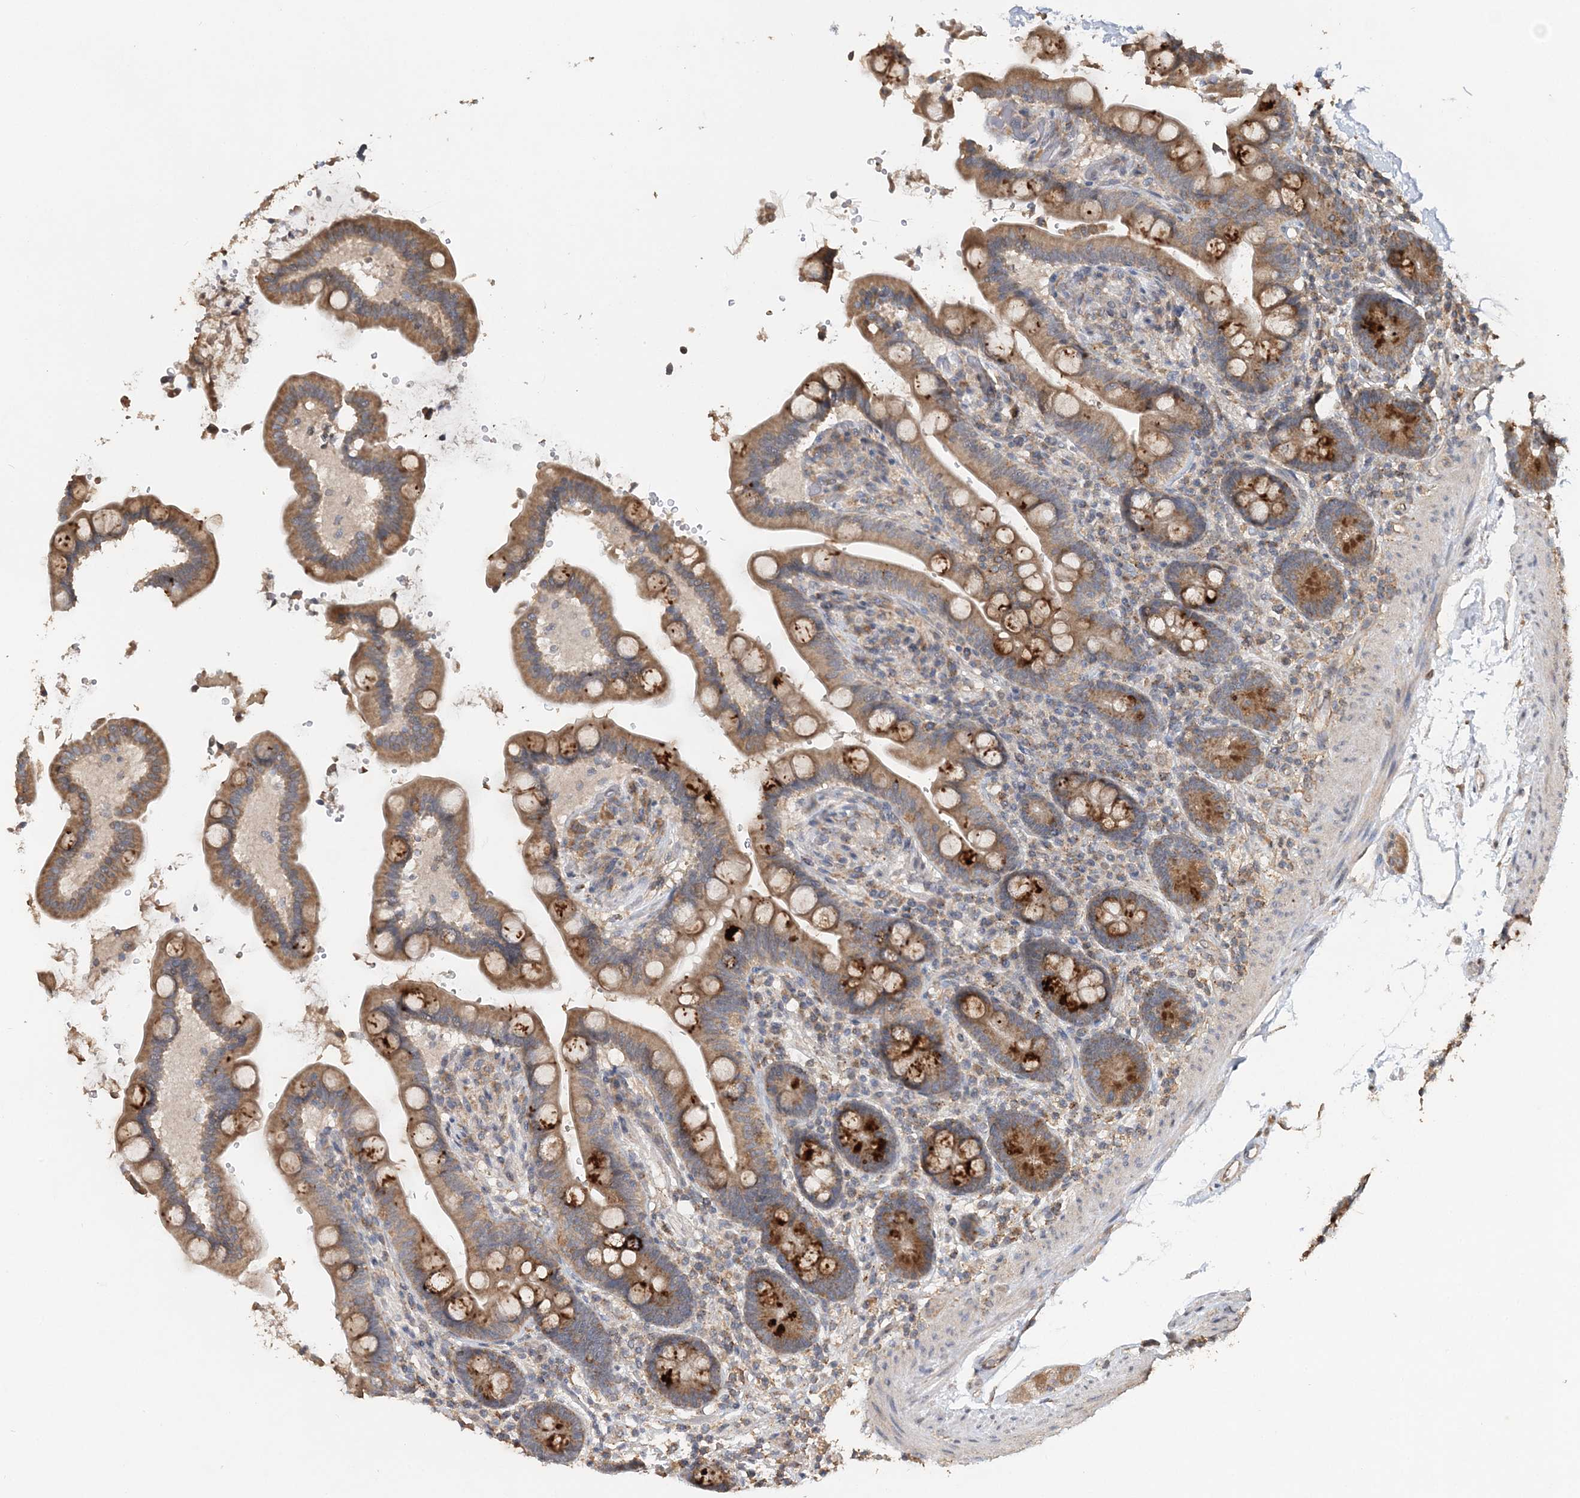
{"staining": {"intensity": "moderate", "quantity": ">75%", "location": "cytoplasmic/membranous"}, "tissue": "colon", "cell_type": "Endothelial cells", "image_type": "normal", "snomed": [{"axis": "morphology", "description": "Normal tissue, NOS"}, {"axis": "topography", "description": "Smooth muscle"}, {"axis": "topography", "description": "Colon"}], "caption": "Brown immunohistochemical staining in benign human colon displays moderate cytoplasmic/membranous positivity in approximately >75% of endothelial cells.", "gene": "RAB14", "patient": {"sex": "male", "age": 73}}